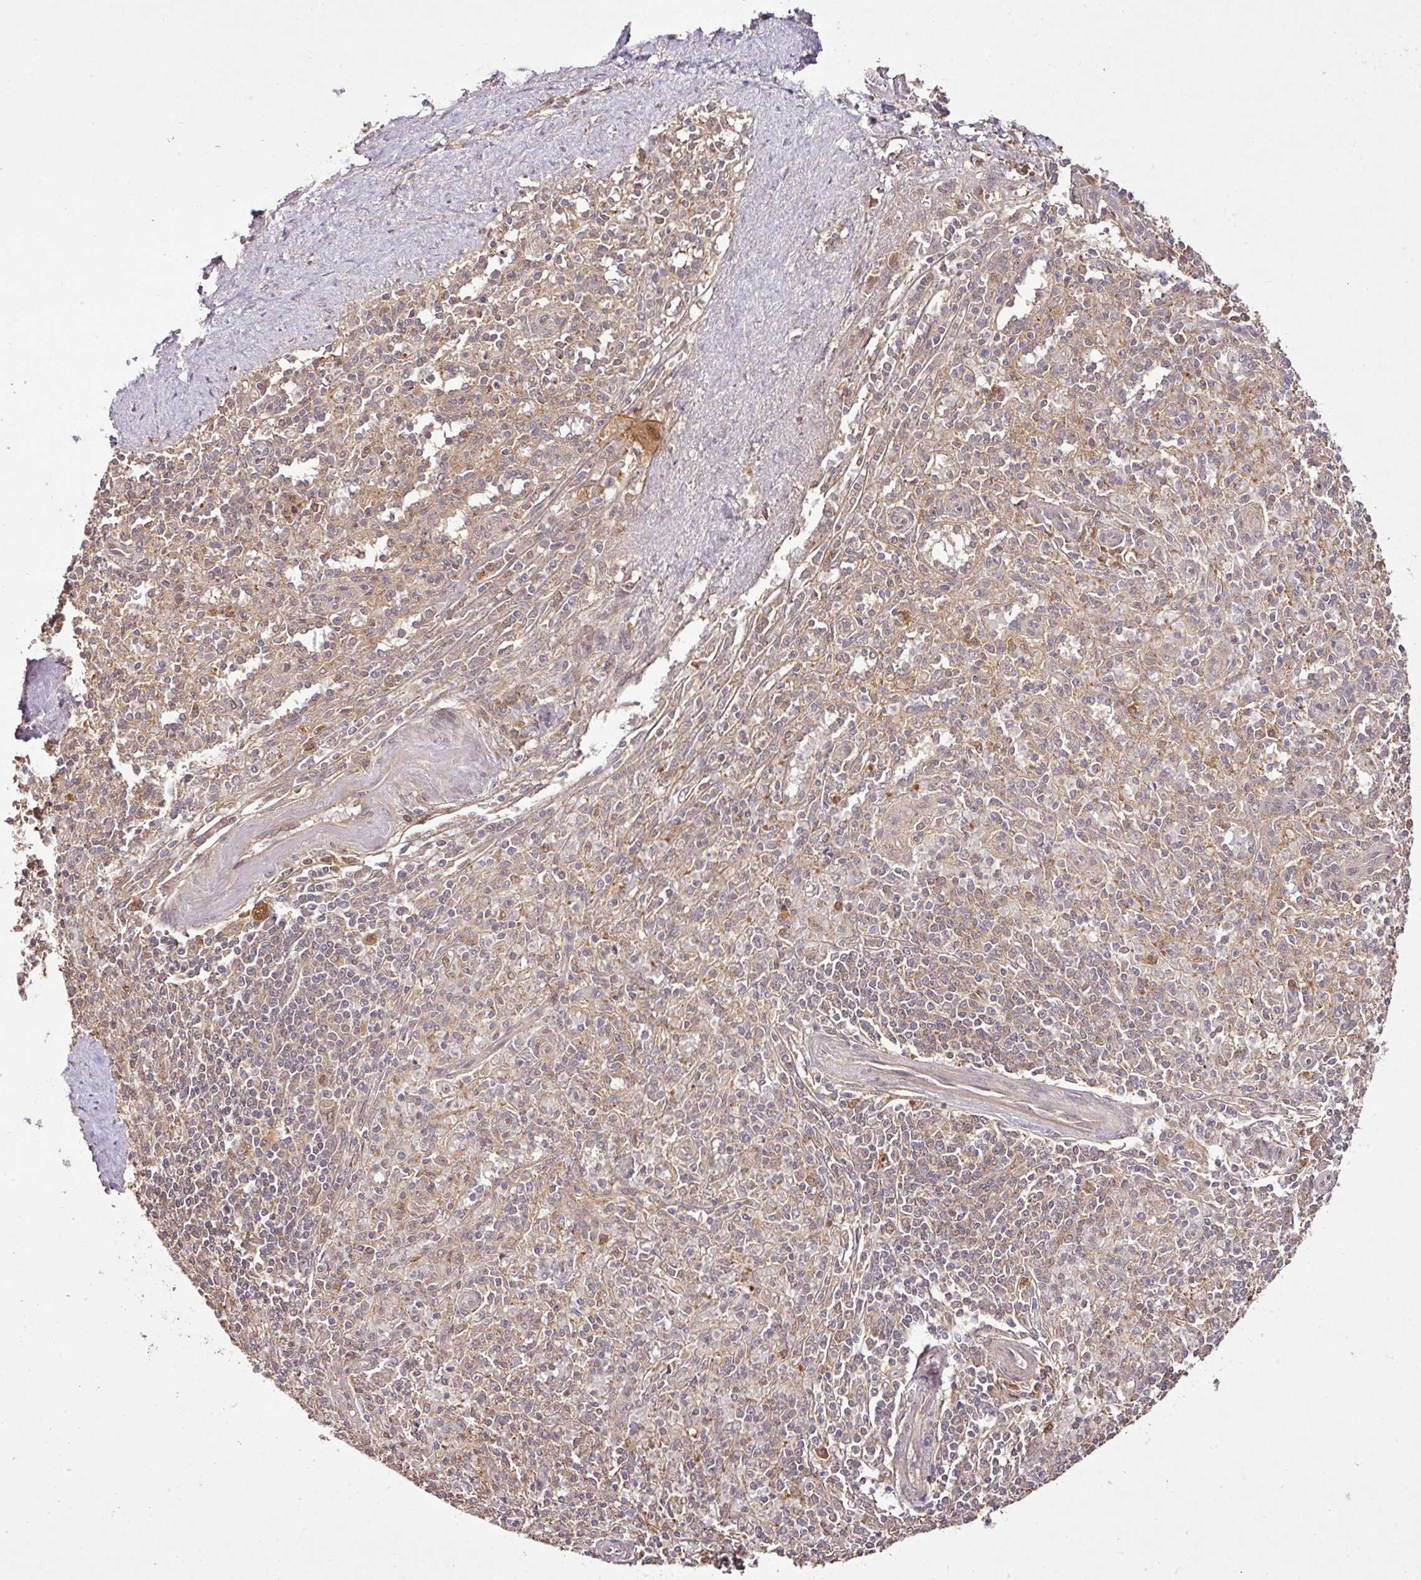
{"staining": {"intensity": "negative", "quantity": "none", "location": "none"}, "tissue": "spleen", "cell_type": "Cells in red pulp", "image_type": "normal", "snomed": [{"axis": "morphology", "description": "Normal tissue, NOS"}, {"axis": "topography", "description": "Spleen"}], "caption": "A high-resolution photomicrograph shows immunohistochemistry (IHC) staining of benign spleen, which demonstrates no significant staining in cells in red pulp.", "gene": "FAIM", "patient": {"sex": "female", "age": 70}}